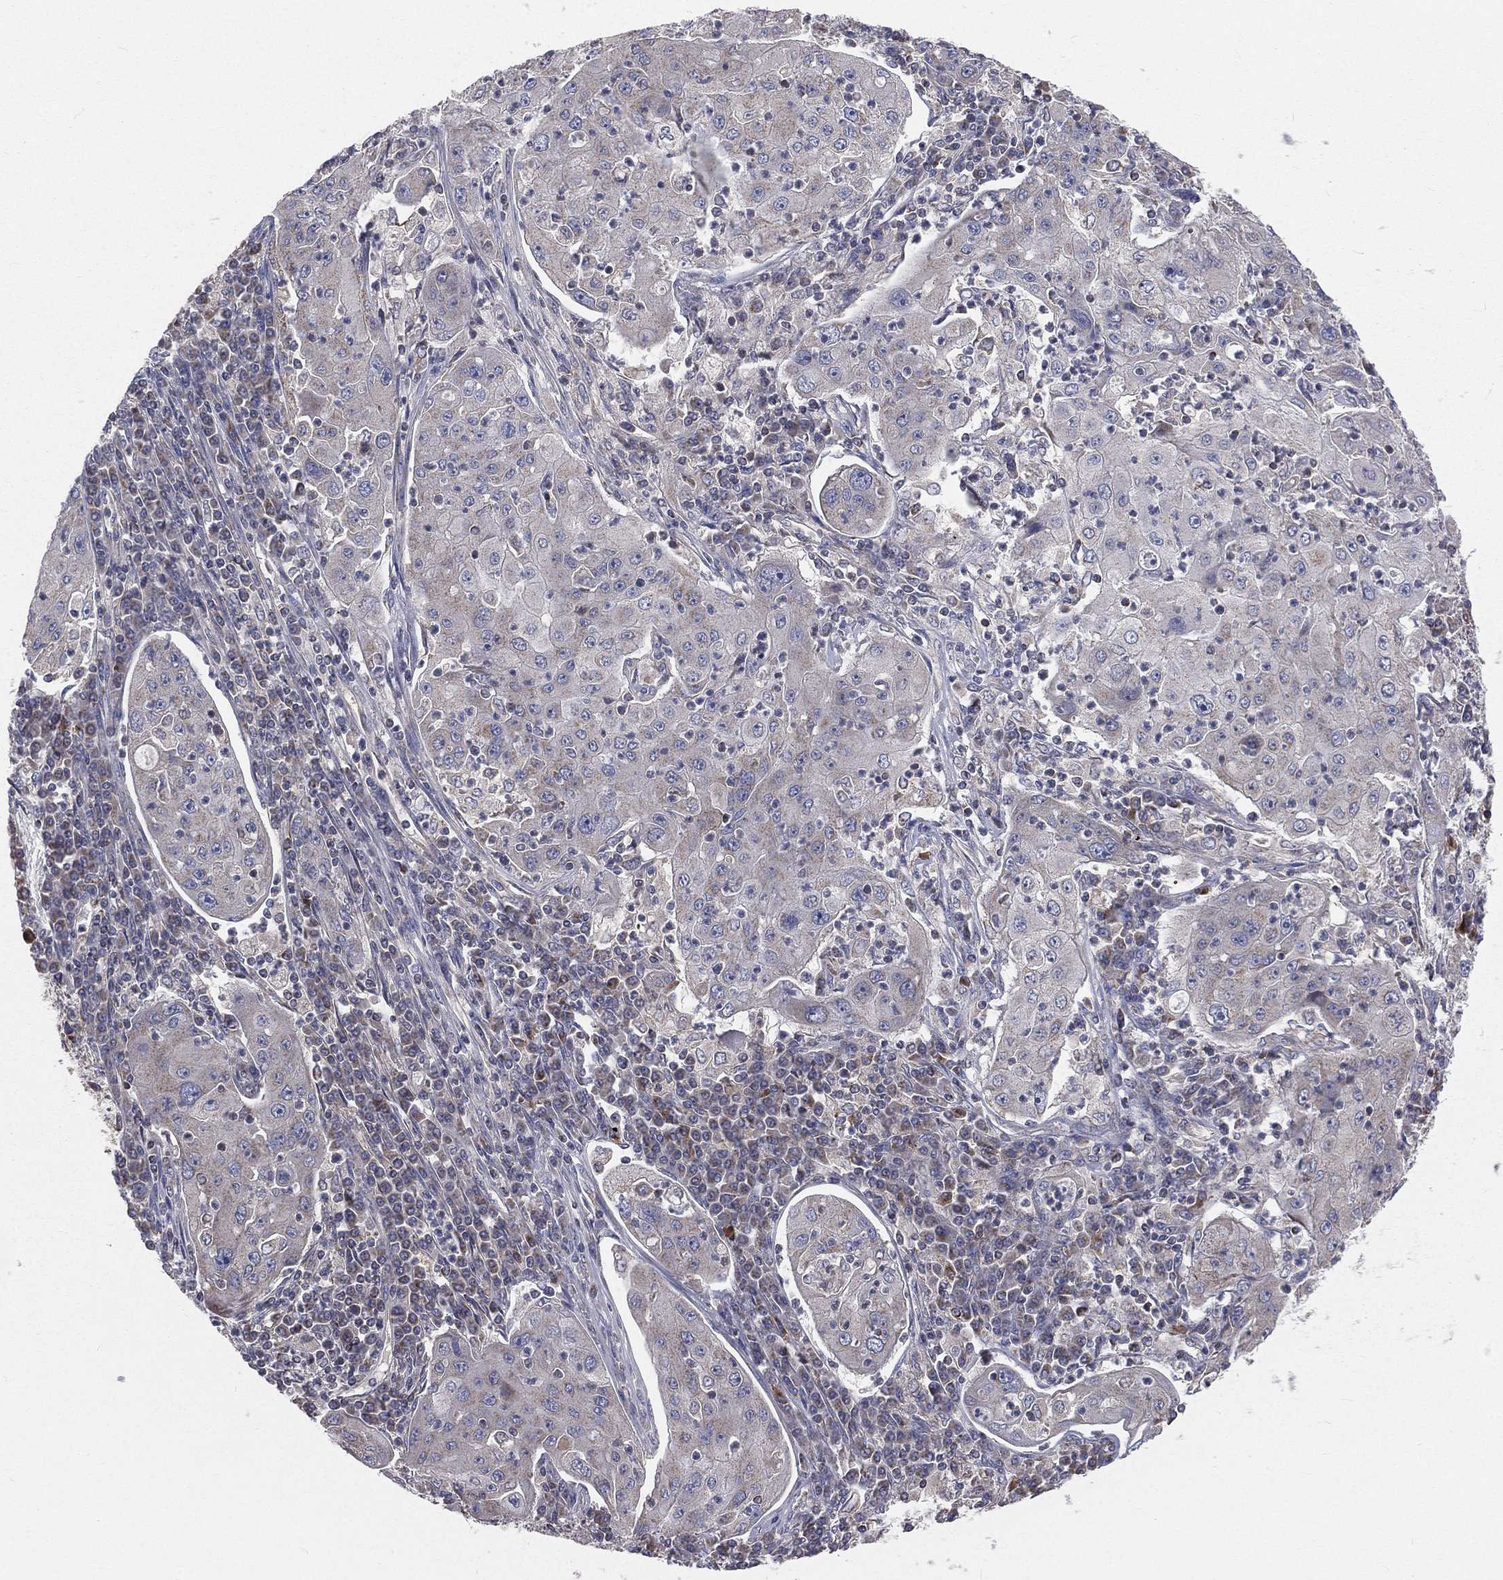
{"staining": {"intensity": "negative", "quantity": "none", "location": "none"}, "tissue": "lung cancer", "cell_type": "Tumor cells", "image_type": "cancer", "snomed": [{"axis": "morphology", "description": "Squamous cell carcinoma, NOS"}, {"axis": "topography", "description": "Lung"}], "caption": "High power microscopy photomicrograph of an immunohistochemistry micrograph of lung cancer, revealing no significant expression in tumor cells.", "gene": "HADH", "patient": {"sex": "female", "age": 59}}